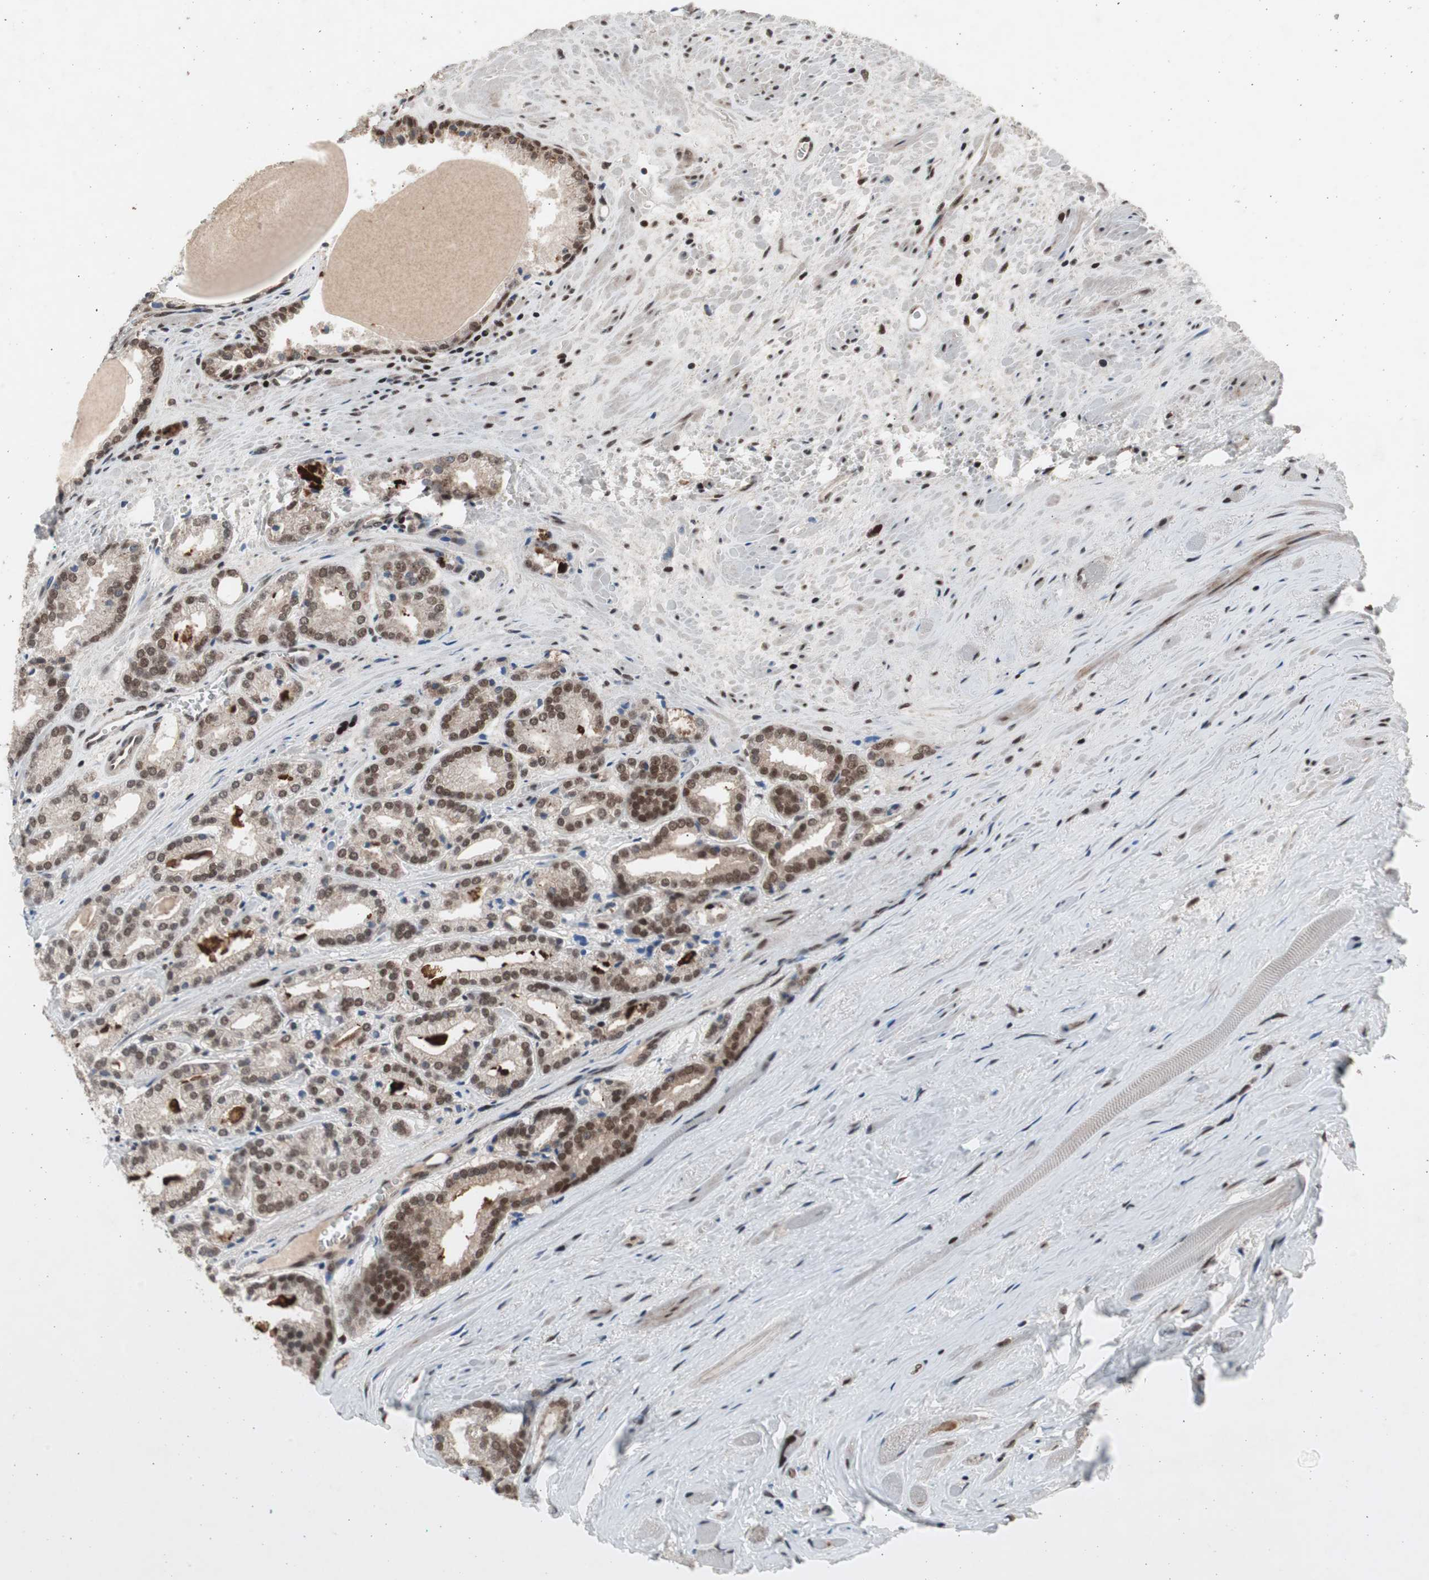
{"staining": {"intensity": "moderate", "quantity": ">75%", "location": "nuclear"}, "tissue": "prostate cancer", "cell_type": "Tumor cells", "image_type": "cancer", "snomed": [{"axis": "morphology", "description": "Adenocarcinoma, Low grade"}, {"axis": "topography", "description": "Prostate"}], "caption": "Protein staining of prostate low-grade adenocarcinoma tissue displays moderate nuclear positivity in approximately >75% of tumor cells. (brown staining indicates protein expression, while blue staining denotes nuclei).", "gene": "RPA1", "patient": {"sex": "male", "age": 59}}